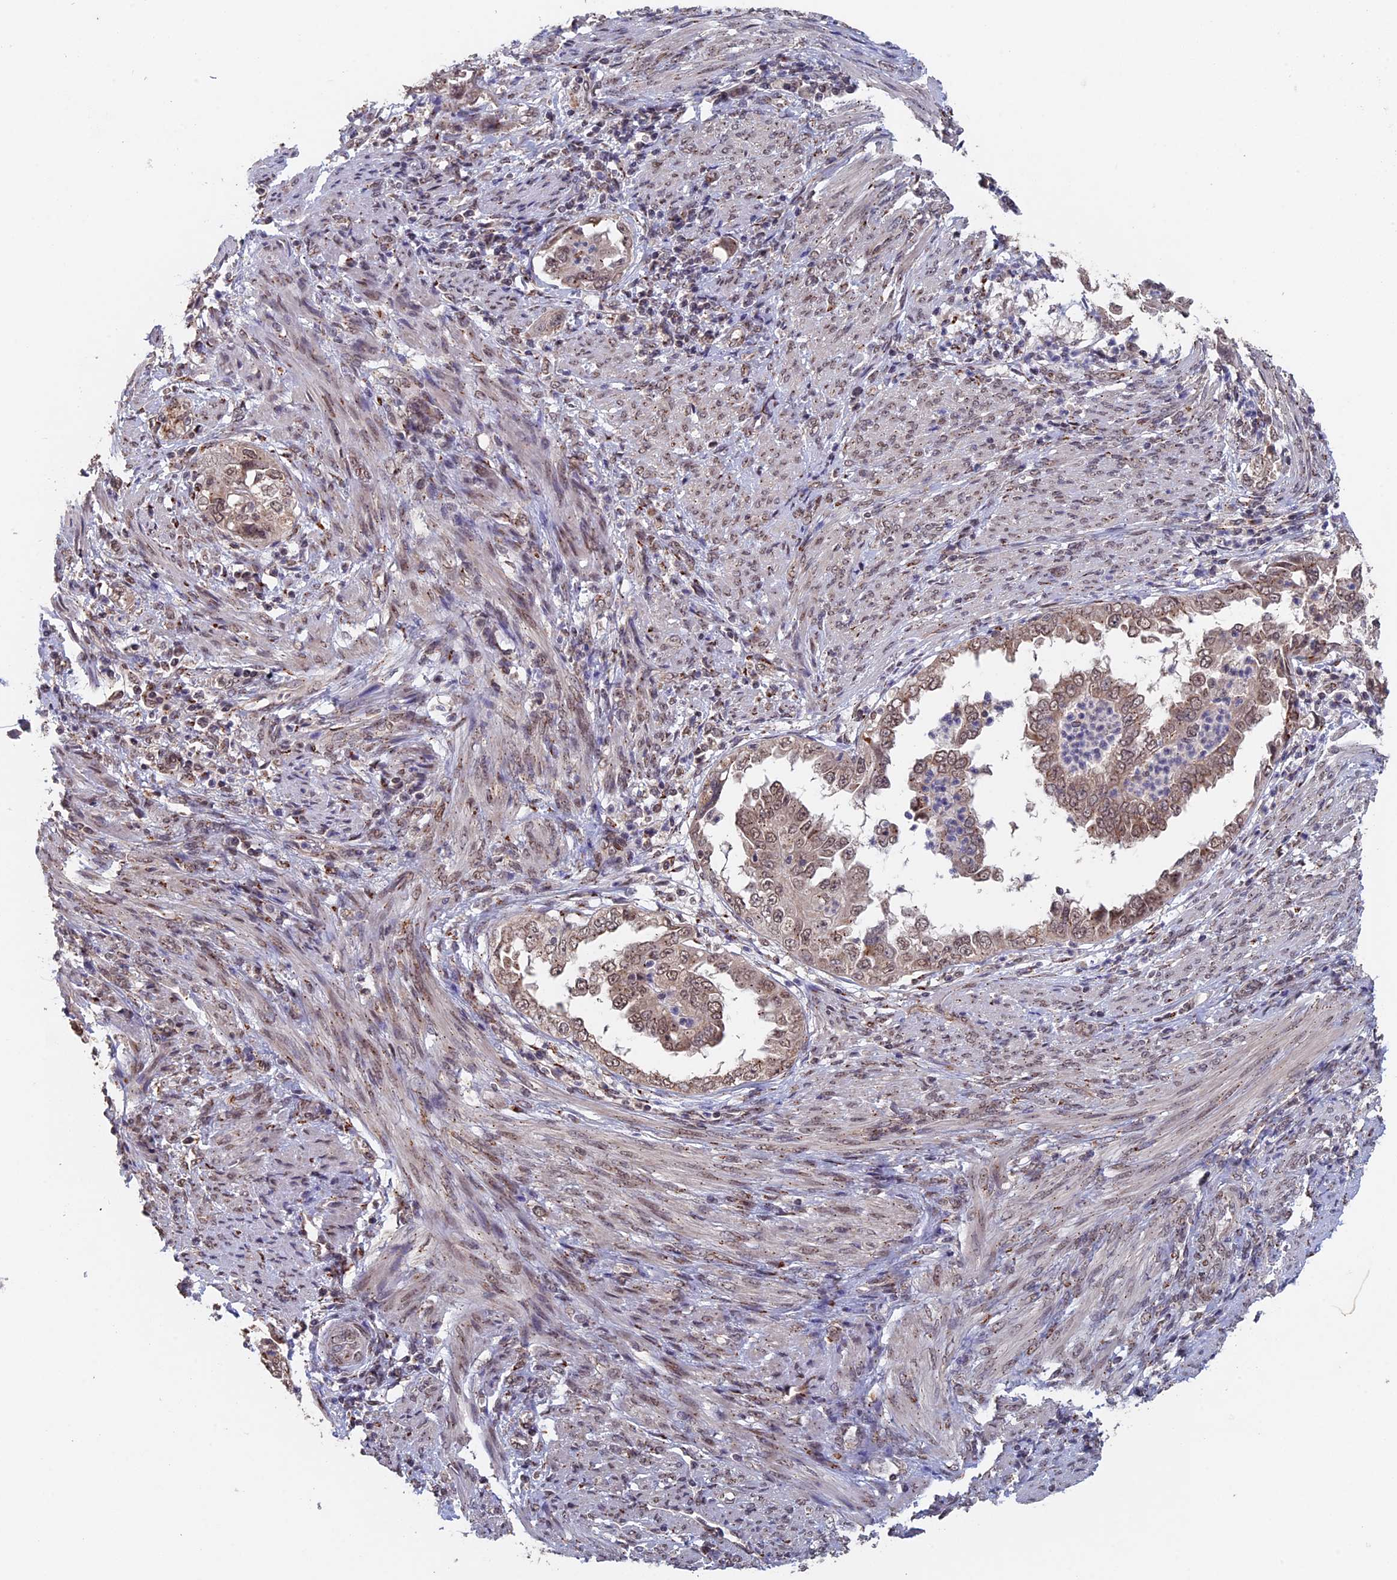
{"staining": {"intensity": "moderate", "quantity": ">75%", "location": "cytoplasmic/membranous,nuclear"}, "tissue": "endometrial cancer", "cell_type": "Tumor cells", "image_type": "cancer", "snomed": [{"axis": "morphology", "description": "Adenocarcinoma, NOS"}, {"axis": "topography", "description": "Endometrium"}], "caption": "The photomicrograph demonstrates staining of adenocarcinoma (endometrial), revealing moderate cytoplasmic/membranous and nuclear protein positivity (brown color) within tumor cells.", "gene": "PIGQ", "patient": {"sex": "female", "age": 85}}